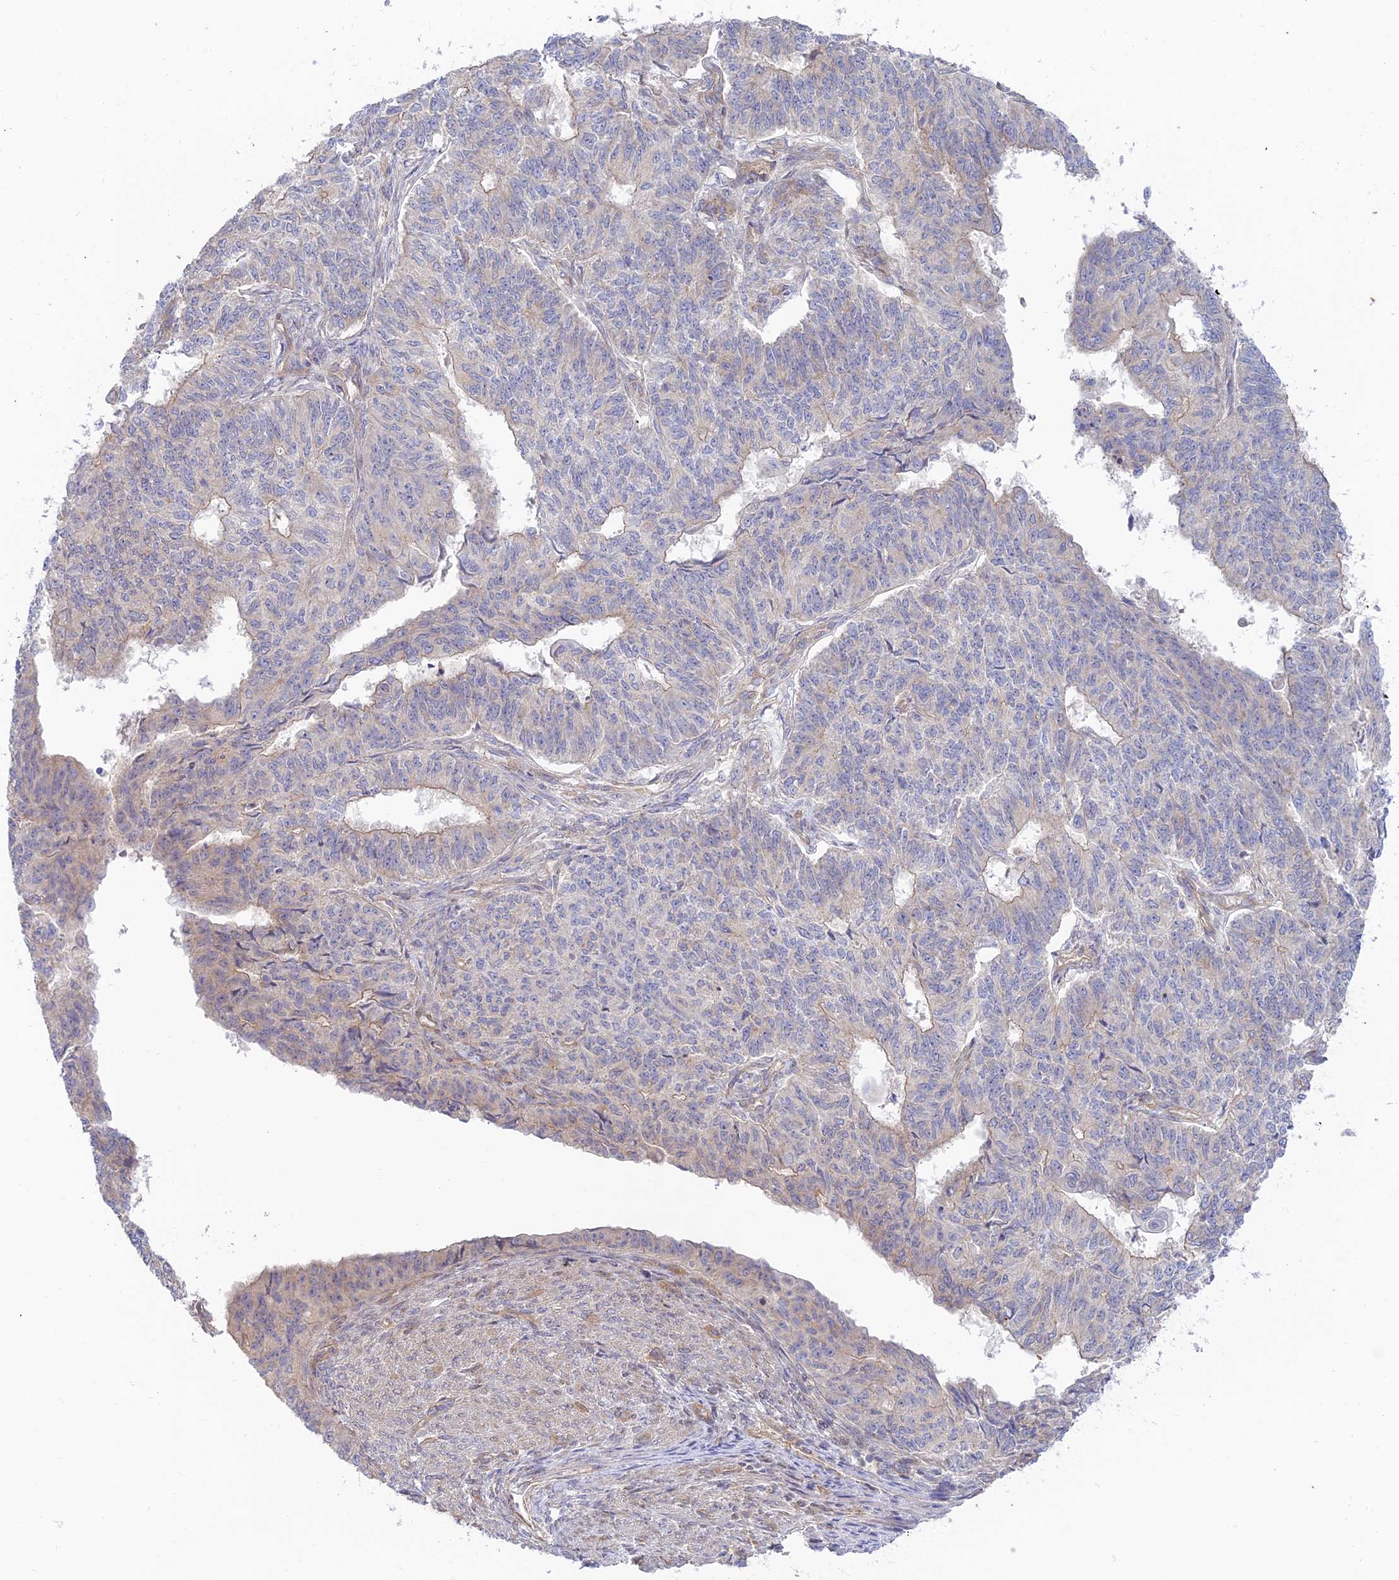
{"staining": {"intensity": "negative", "quantity": "none", "location": "none"}, "tissue": "endometrial cancer", "cell_type": "Tumor cells", "image_type": "cancer", "snomed": [{"axis": "morphology", "description": "Adenocarcinoma, NOS"}, {"axis": "topography", "description": "Endometrium"}], "caption": "Endometrial adenocarcinoma stained for a protein using immunohistochemistry (IHC) displays no expression tumor cells.", "gene": "KCNAB1", "patient": {"sex": "female", "age": 32}}